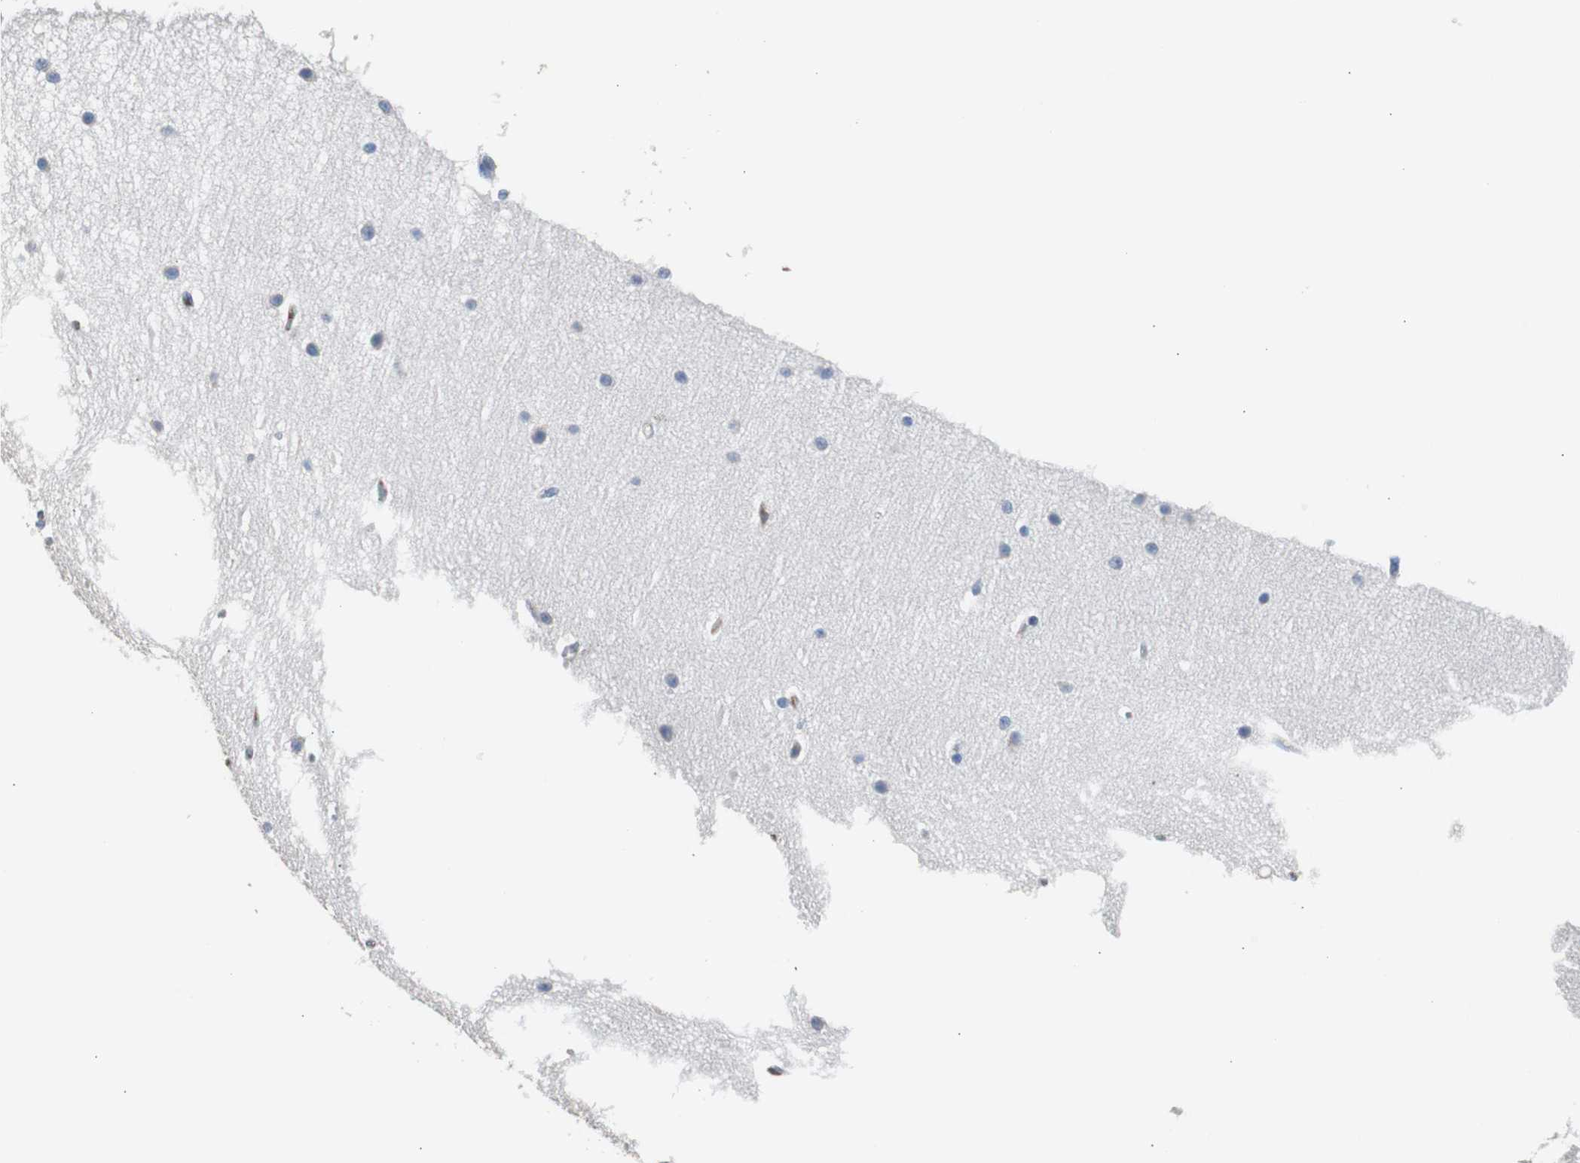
{"staining": {"intensity": "negative", "quantity": "none", "location": "none"}, "tissue": "cerebellum", "cell_type": "Cells in granular layer", "image_type": "normal", "snomed": [{"axis": "morphology", "description": "Normal tissue, NOS"}, {"axis": "topography", "description": "Cerebellum"}], "caption": "DAB immunohistochemical staining of benign human cerebellum demonstrates no significant positivity in cells in granular layer.", "gene": "FCGR2B", "patient": {"sex": "female", "age": 54}}